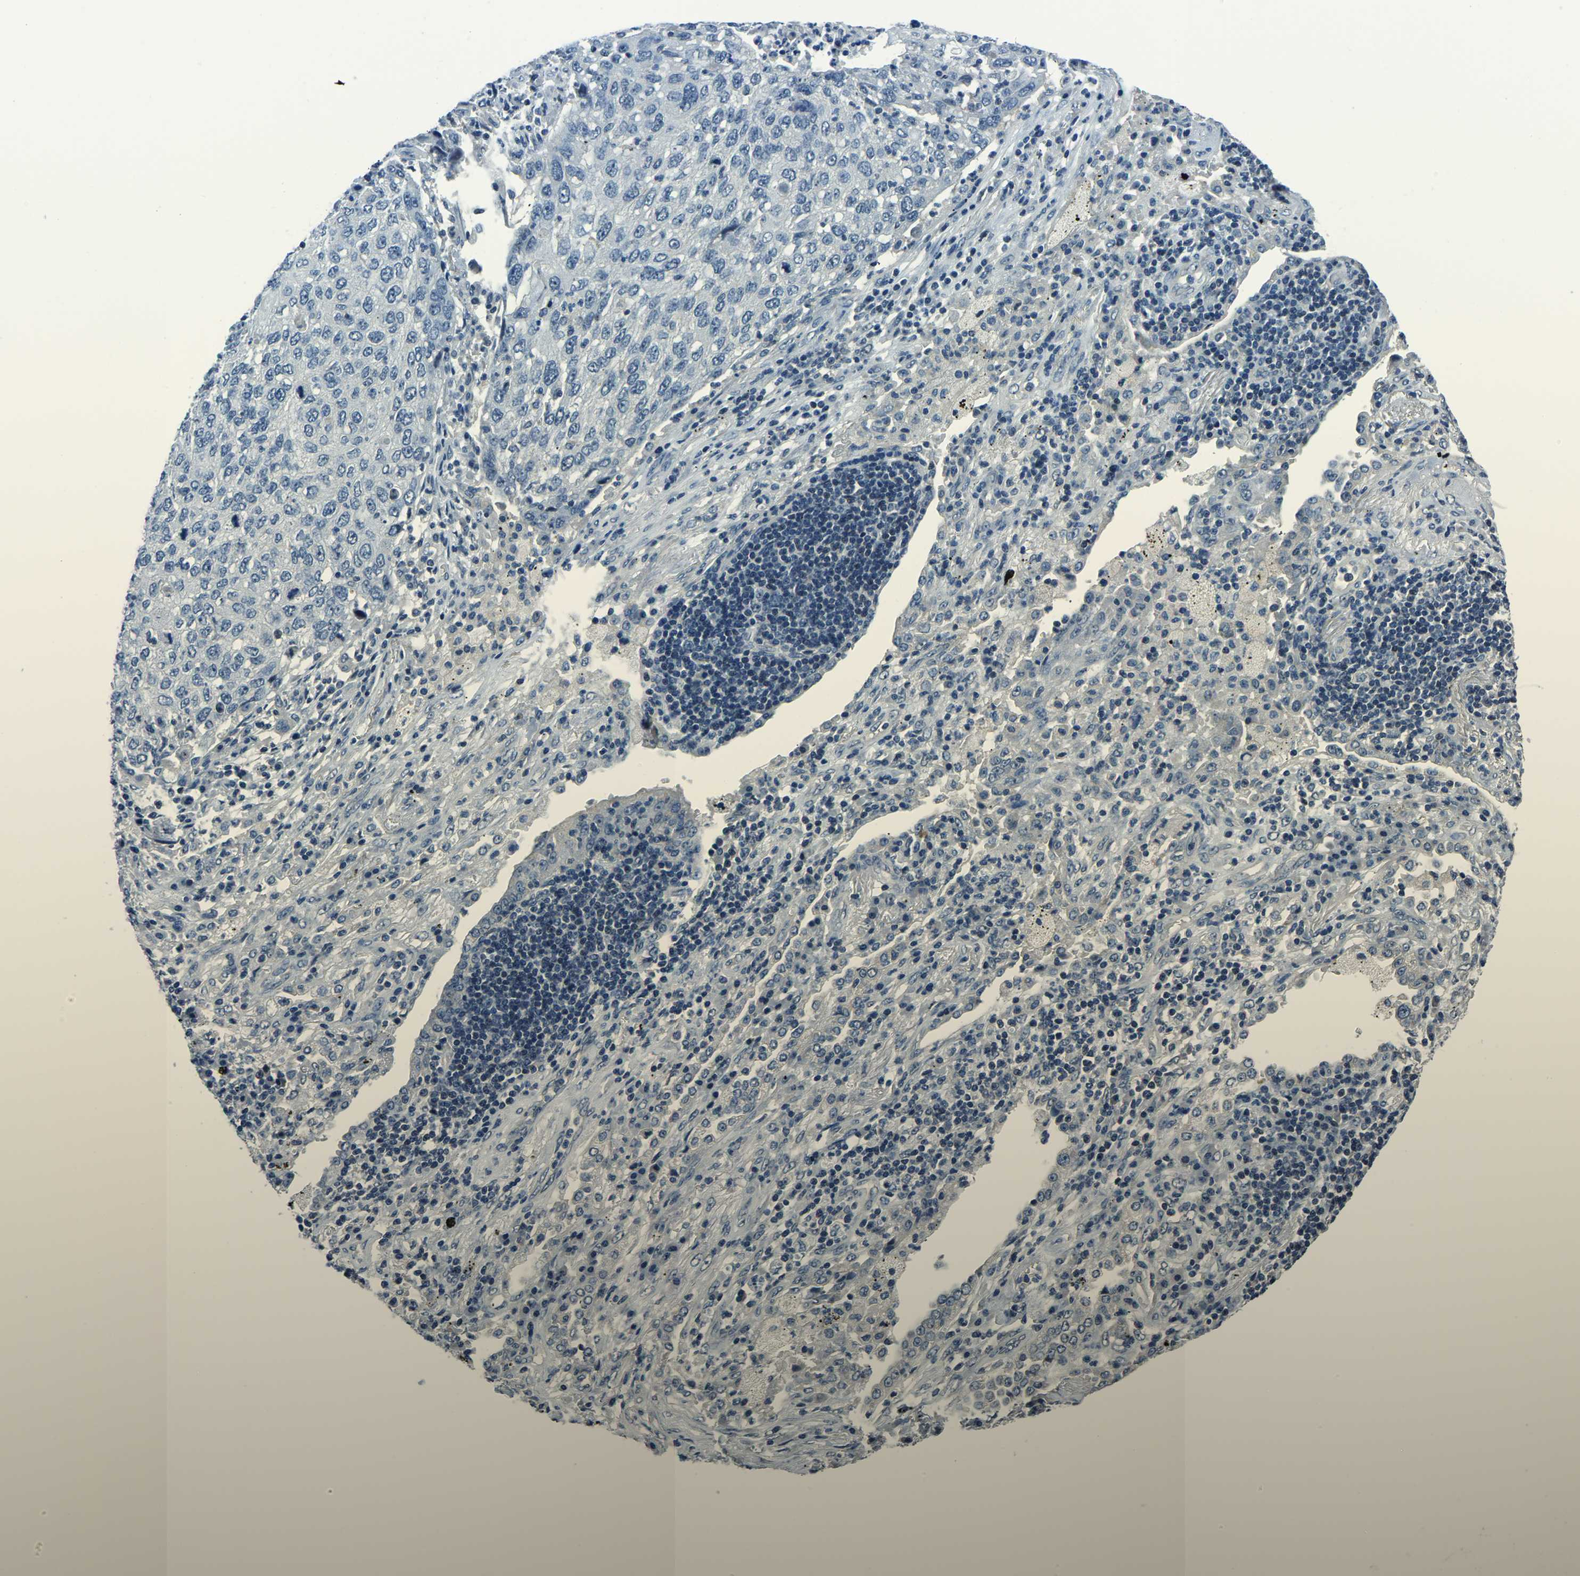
{"staining": {"intensity": "negative", "quantity": "none", "location": "none"}, "tissue": "lung cancer", "cell_type": "Tumor cells", "image_type": "cancer", "snomed": [{"axis": "morphology", "description": "Squamous cell carcinoma, NOS"}, {"axis": "topography", "description": "Lung"}], "caption": "The photomicrograph exhibits no significant positivity in tumor cells of lung squamous cell carcinoma.", "gene": "RRP1", "patient": {"sex": "female", "age": 63}}